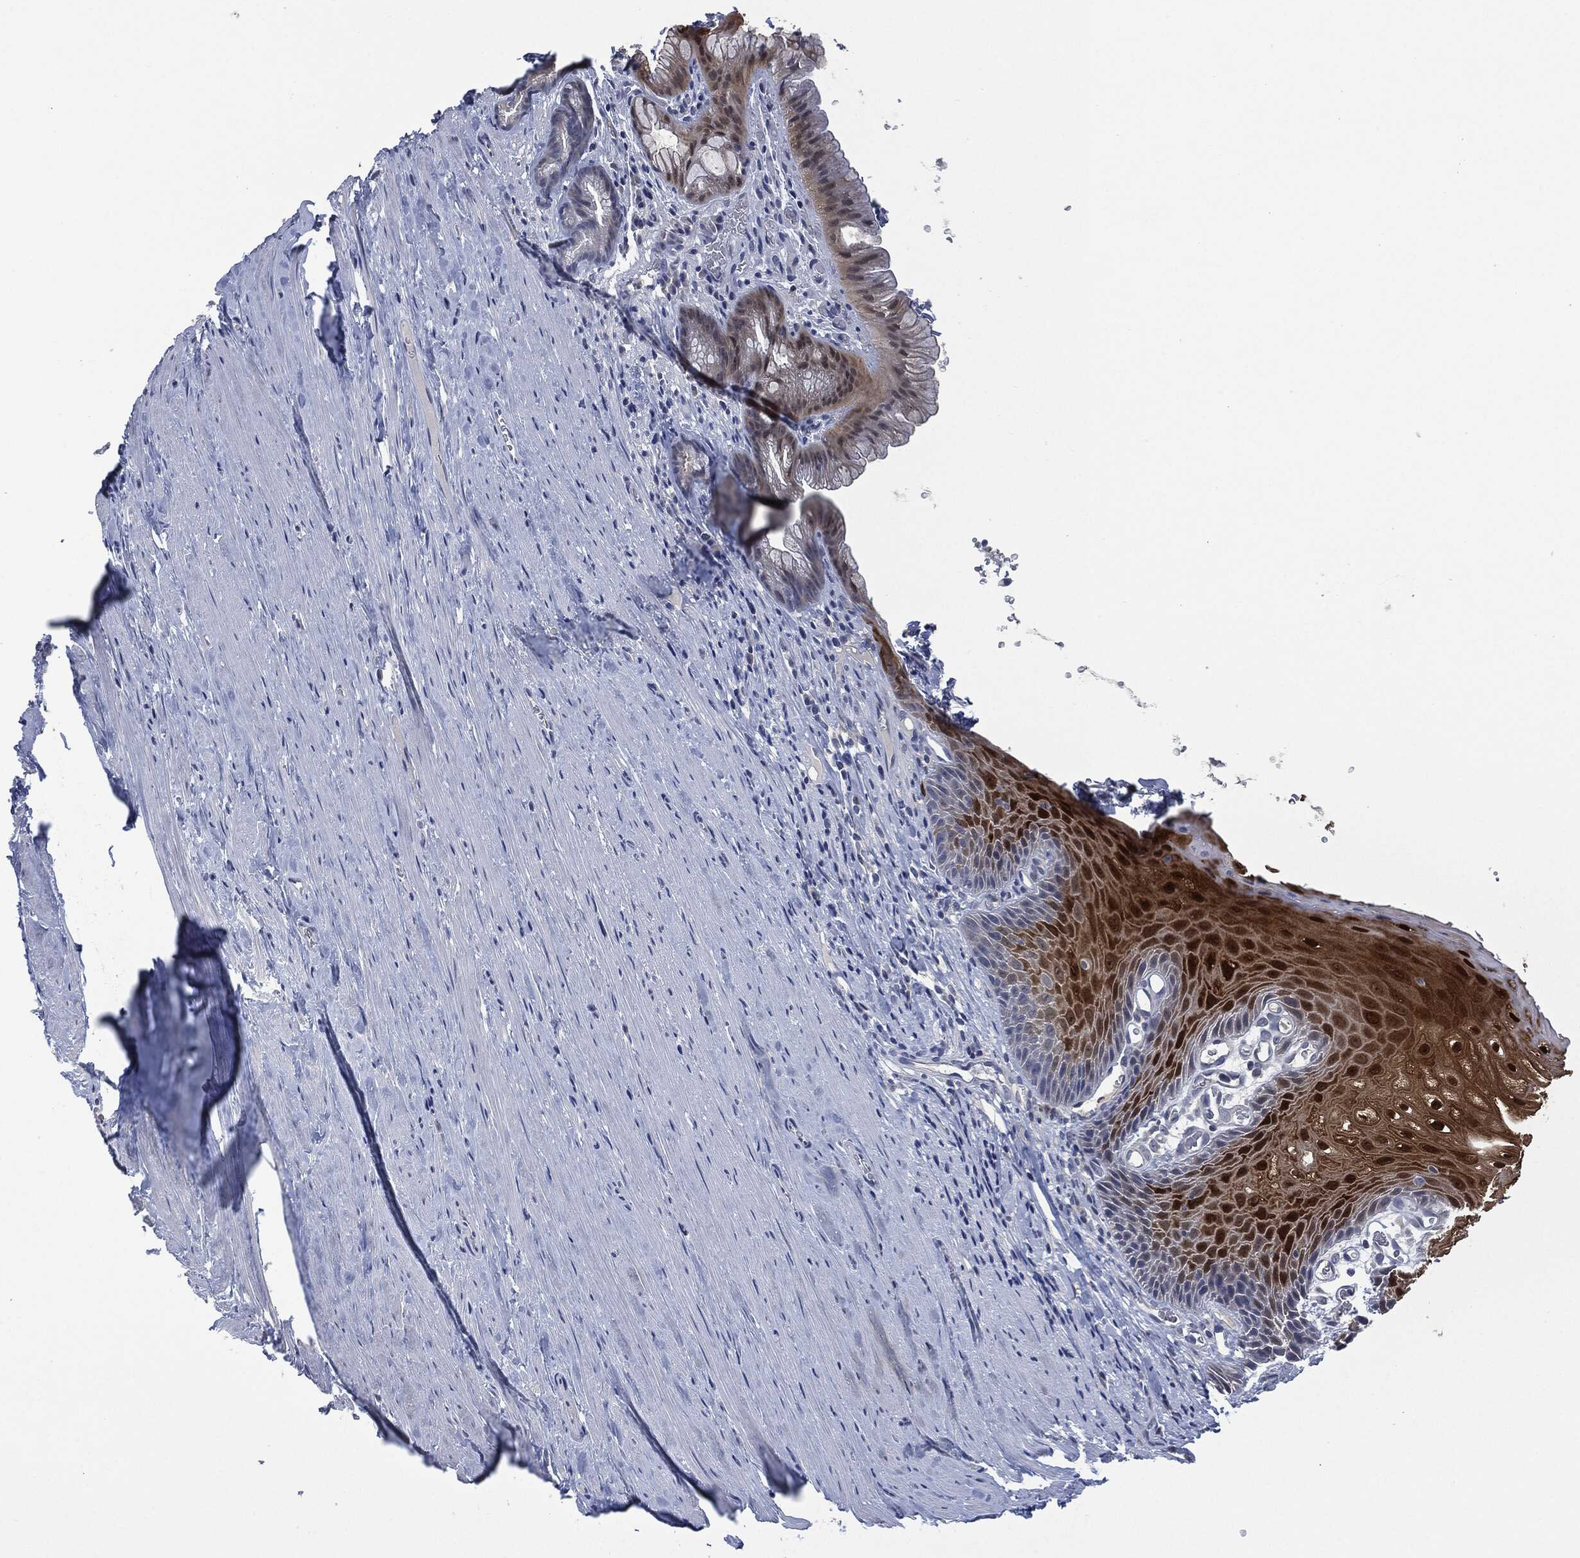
{"staining": {"intensity": "strong", "quantity": ">75%", "location": "cytoplasmic/membranous,nuclear"}, "tissue": "esophagus", "cell_type": "Squamous epithelial cells", "image_type": "normal", "snomed": [{"axis": "morphology", "description": "Normal tissue, NOS"}, {"axis": "topography", "description": "Esophagus"}], "caption": "Immunohistochemical staining of unremarkable human esophagus reveals strong cytoplasmic/membranous,nuclear protein positivity in approximately >75% of squamous epithelial cells. Nuclei are stained in blue.", "gene": "IL1RN", "patient": {"sex": "male", "age": 64}}